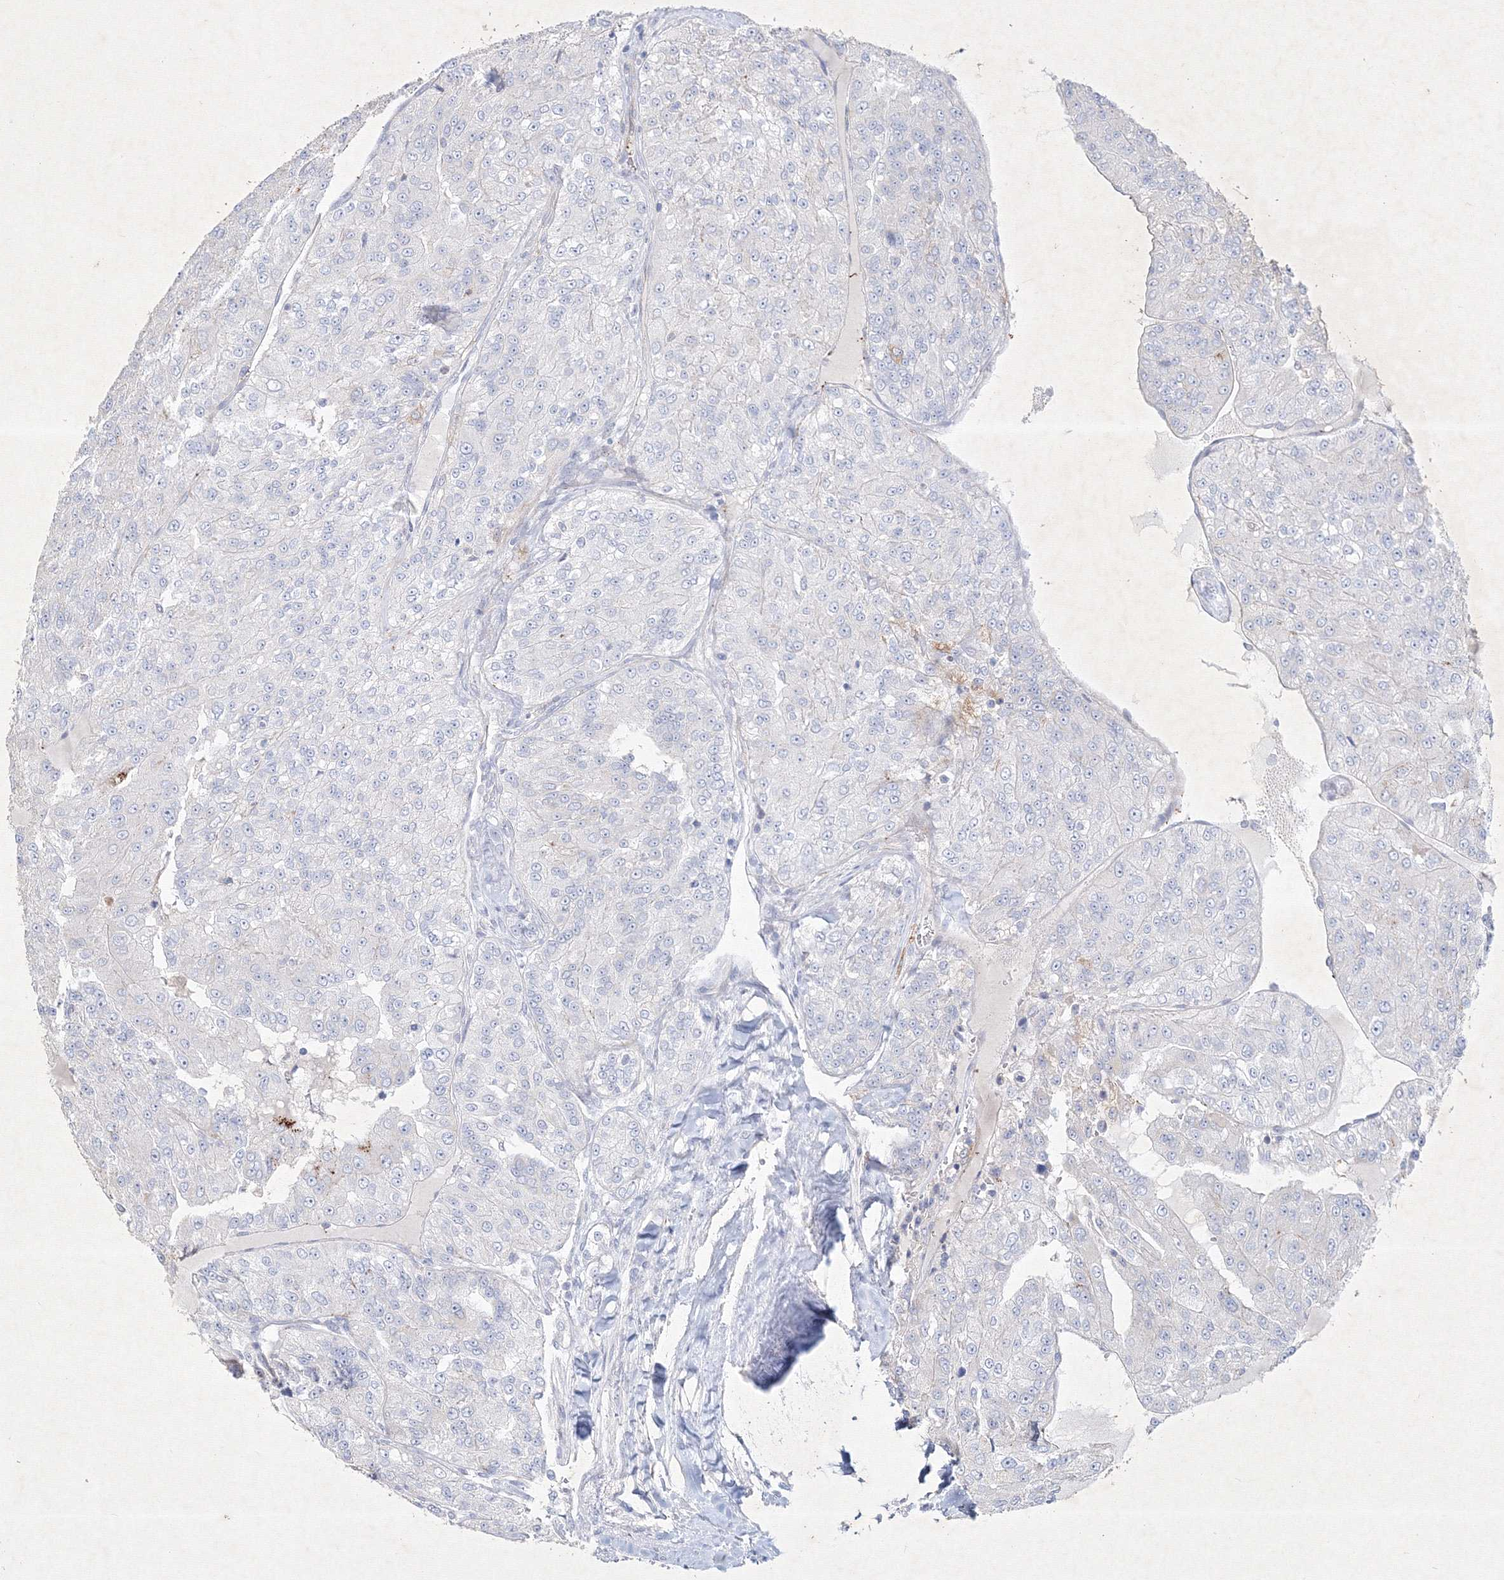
{"staining": {"intensity": "negative", "quantity": "none", "location": "none"}, "tissue": "renal cancer", "cell_type": "Tumor cells", "image_type": "cancer", "snomed": [{"axis": "morphology", "description": "Adenocarcinoma, NOS"}, {"axis": "topography", "description": "Kidney"}], "caption": "The image shows no staining of tumor cells in adenocarcinoma (renal).", "gene": "CXXC4", "patient": {"sex": "female", "age": 63}}